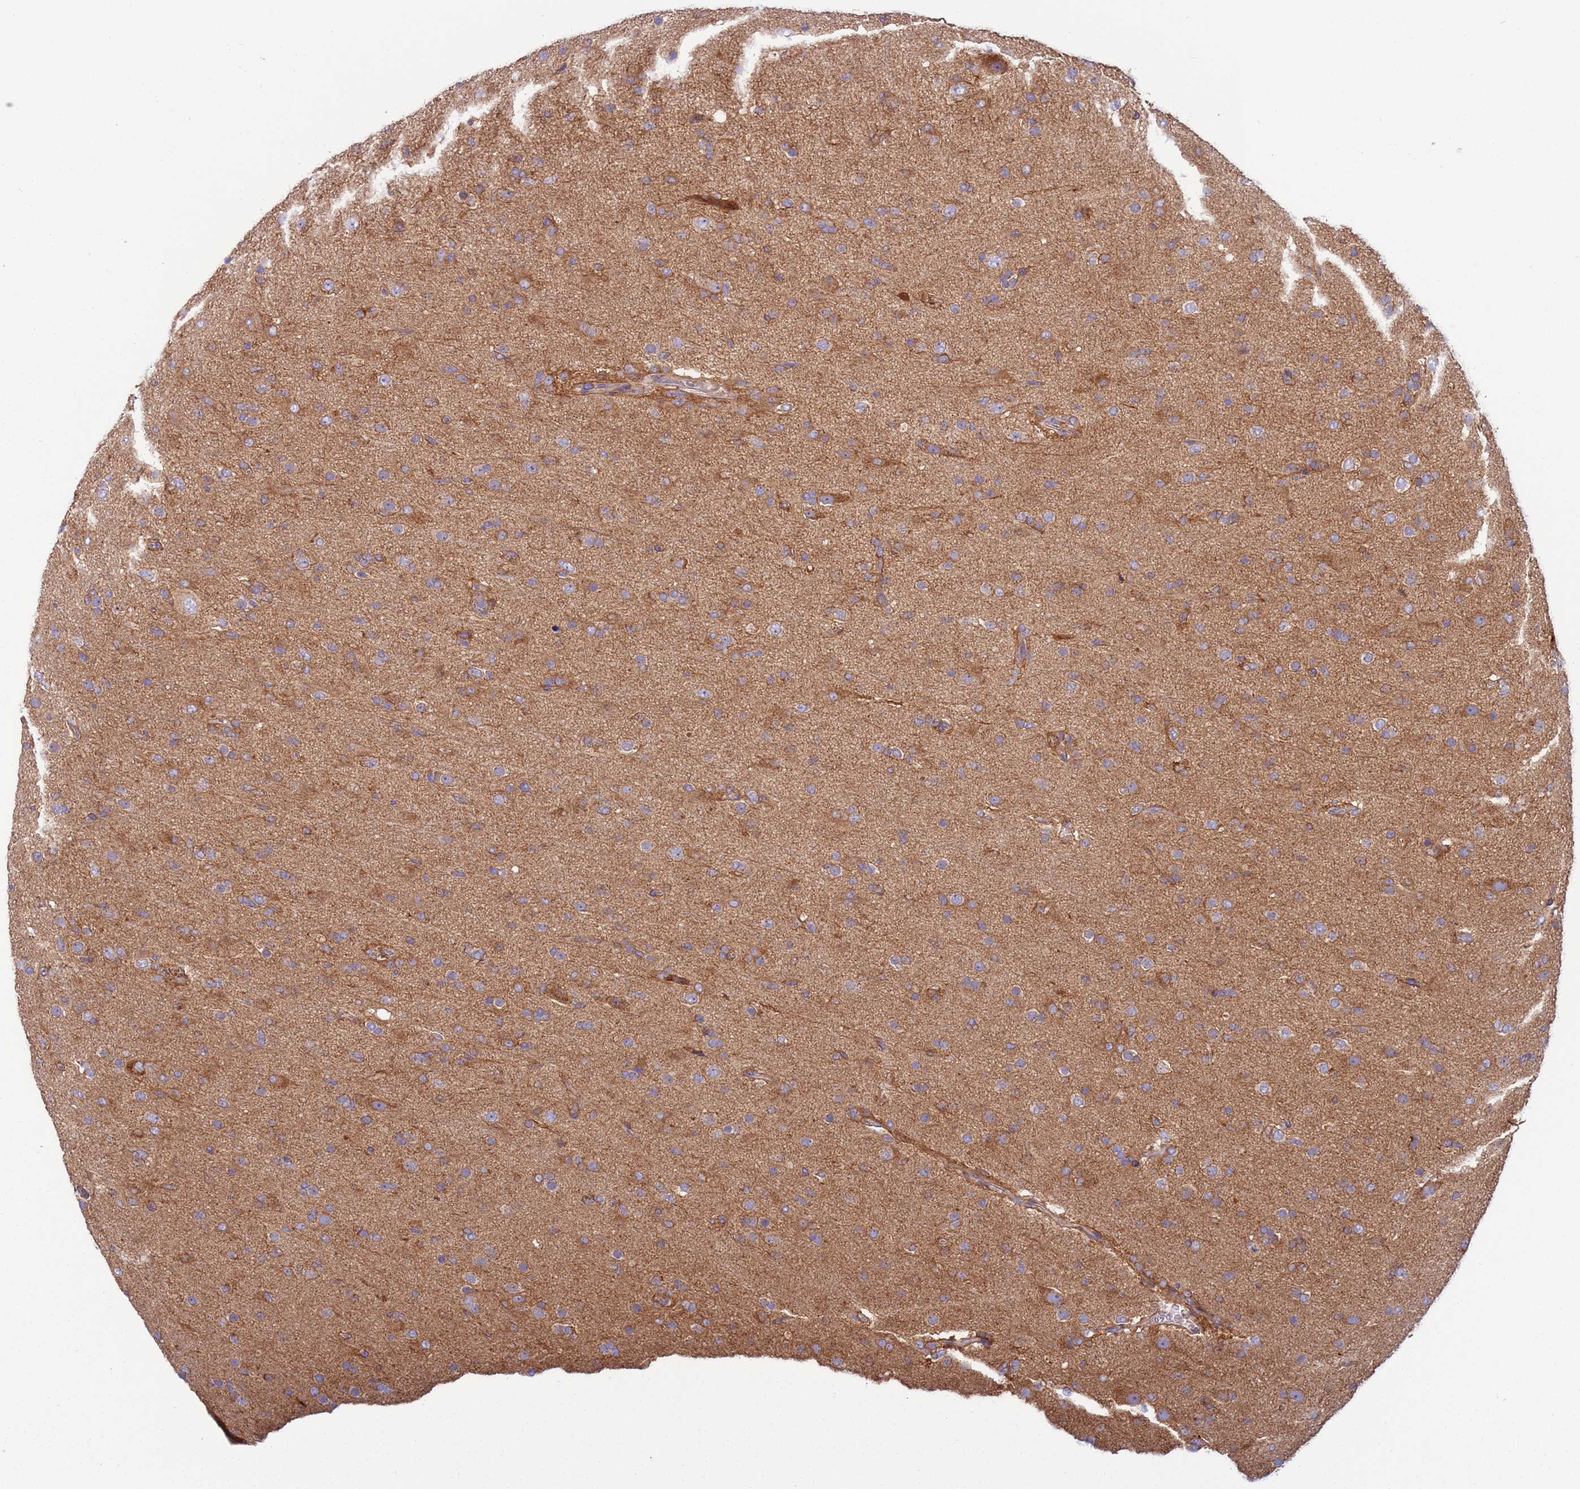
{"staining": {"intensity": "moderate", "quantity": ">75%", "location": "cytoplasmic/membranous"}, "tissue": "glioma", "cell_type": "Tumor cells", "image_type": "cancer", "snomed": [{"axis": "morphology", "description": "Glioma, malignant, Low grade"}, {"axis": "topography", "description": "Brain"}], "caption": "The histopathology image shows staining of malignant low-grade glioma, revealing moderate cytoplasmic/membranous protein expression (brown color) within tumor cells.", "gene": "UQCRQ", "patient": {"sex": "male", "age": 65}}